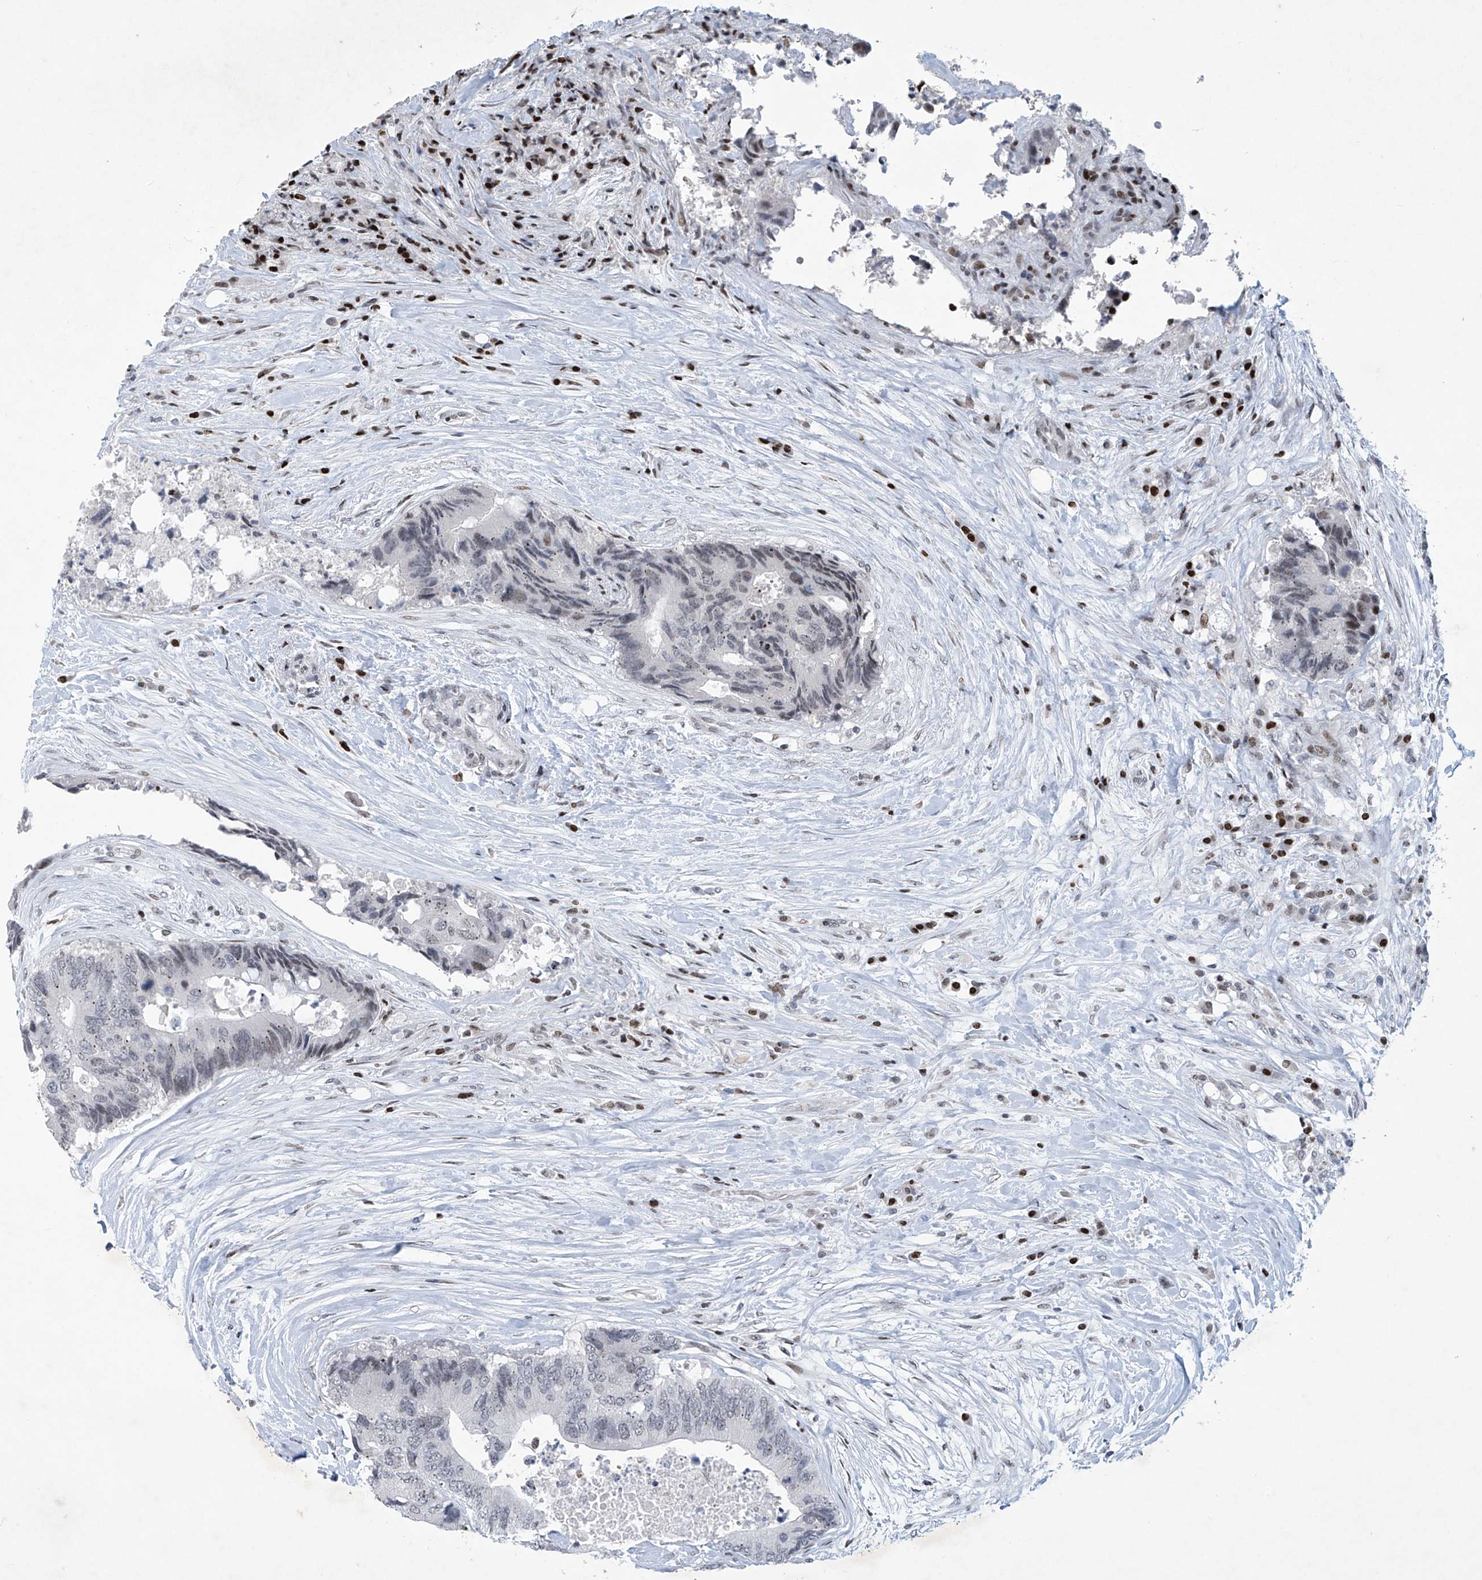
{"staining": {"intensity": "weak", "quantity": "<25%", "location": "nuclear"}, "tissue": "colorectal cancer", "cell_type": "Tumor cells", "image_type": "cancer", "snomed": [{"axis": "morphology", "description": "Adenocarcinoma, NOS"}, {"axis": "topography", "description": "Colon"}], "caption": "The micrograph reveals no significant expression in tumor cells of colorectal cancer. The staining is performed using DAB (3,3'-diaminobenzidine) brown chromogen with nuclei counter-stained in using hematoxylin.", "gene": "RFX7", "patient": {"sex": "male", "age": 71}}